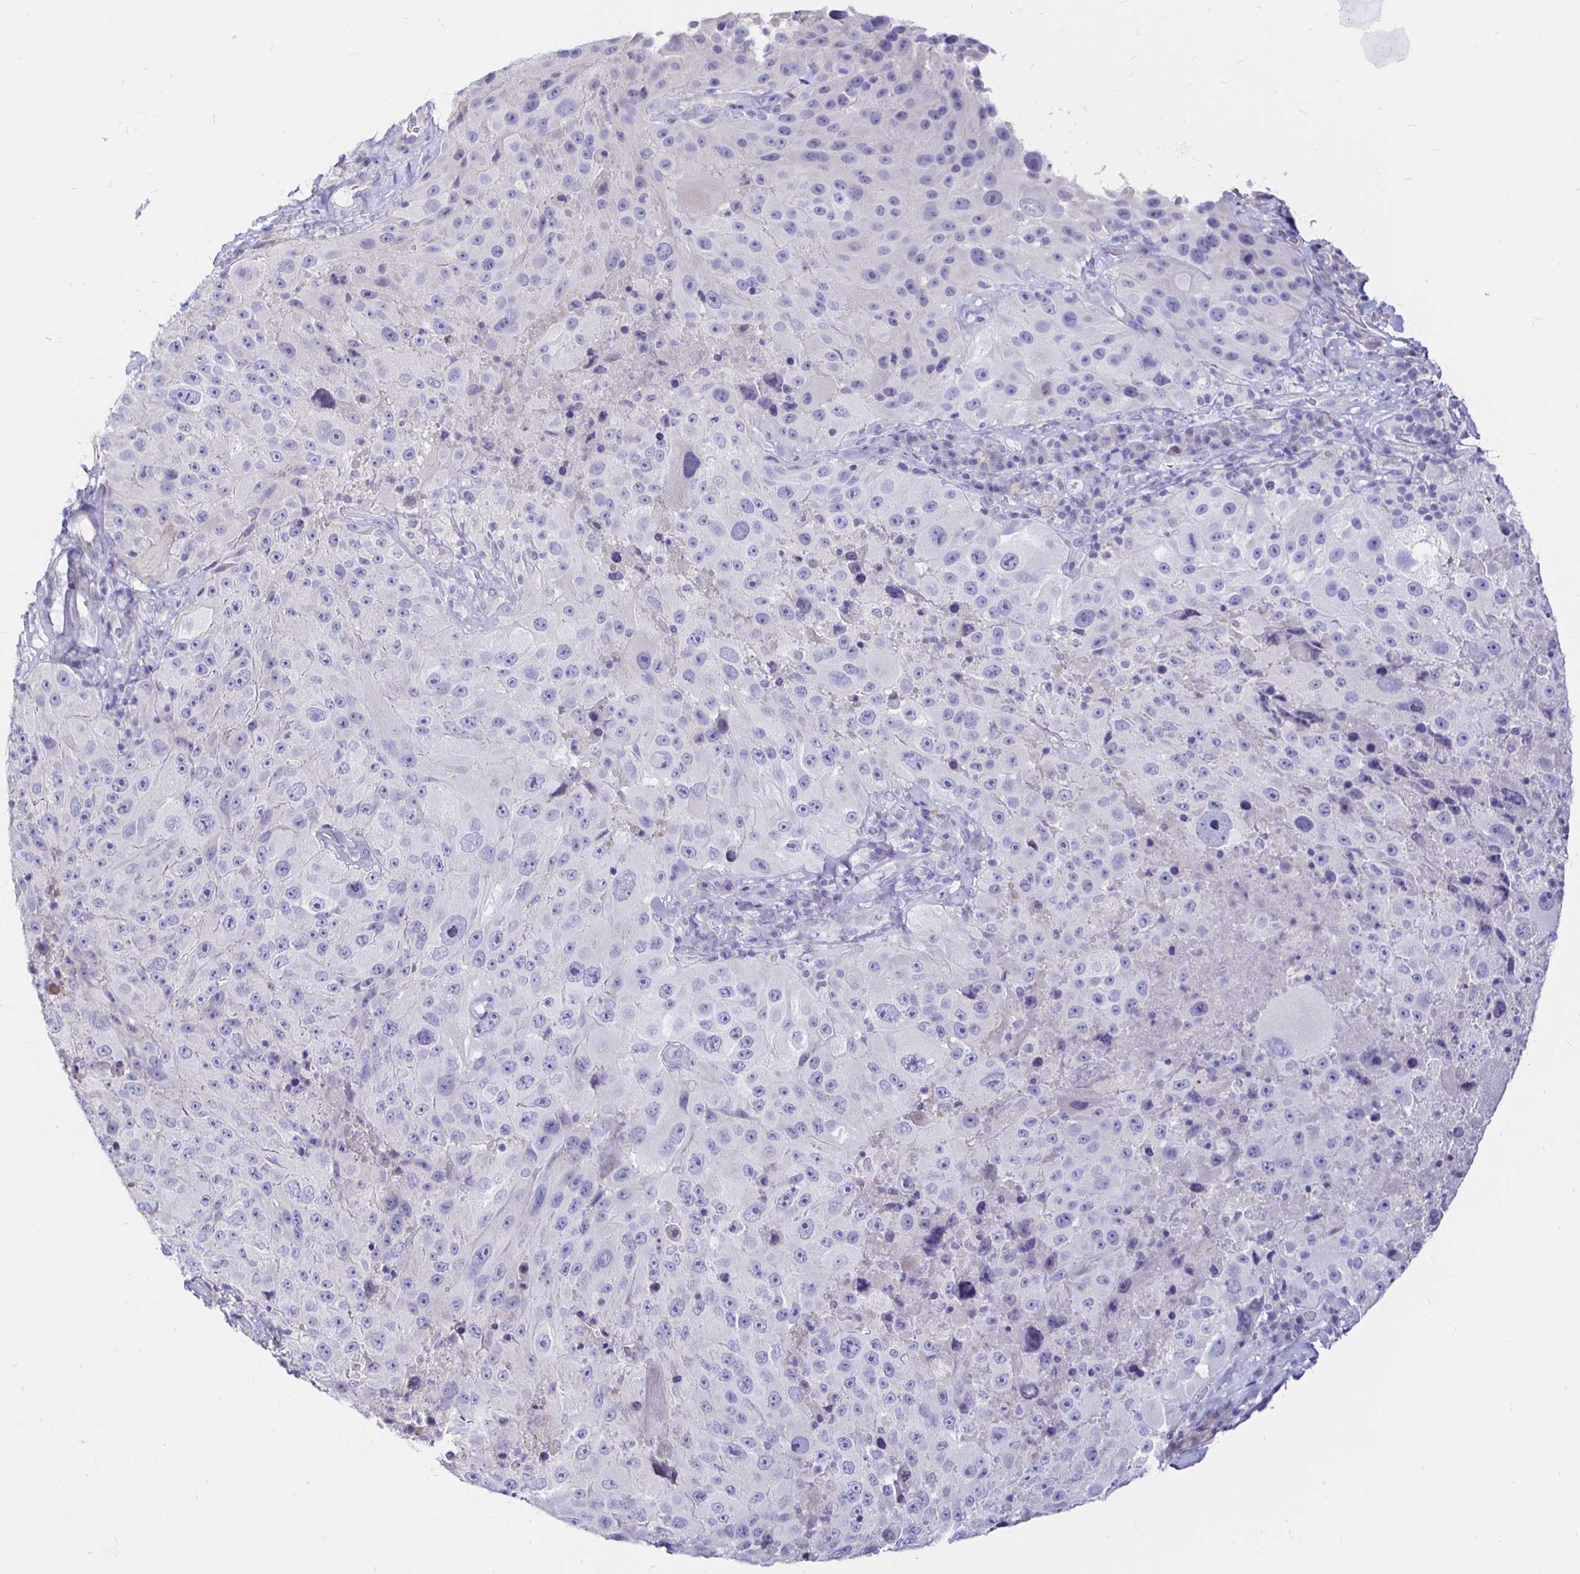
{"staining": {"intensity": "negative", "quantity": "none", "location": "none"}, "tissue": "melanoma", "cell_type": "Tumor cells", "image_type": "cancer", "snomed": [{"axis": "morphology", "description": "Malignant melanoma, Metastatic site"}, {"axis": "topography", "description": "Lymph node"}], "caption": "High magnification brightfield microscopy of malignant melanoma (metastatic site) stained with DAB (3,3'-diaminobenzidine) (brown) and counterstained with hematoxylin (blue): tumor cells show no significant staining. (Stains: DAB IHC with hematoxylin counter stain, Microscopy: brightfield microscopy at high magnification).", "gene": "NECAB1", "patient": {"sex": "male", "age": 62}}